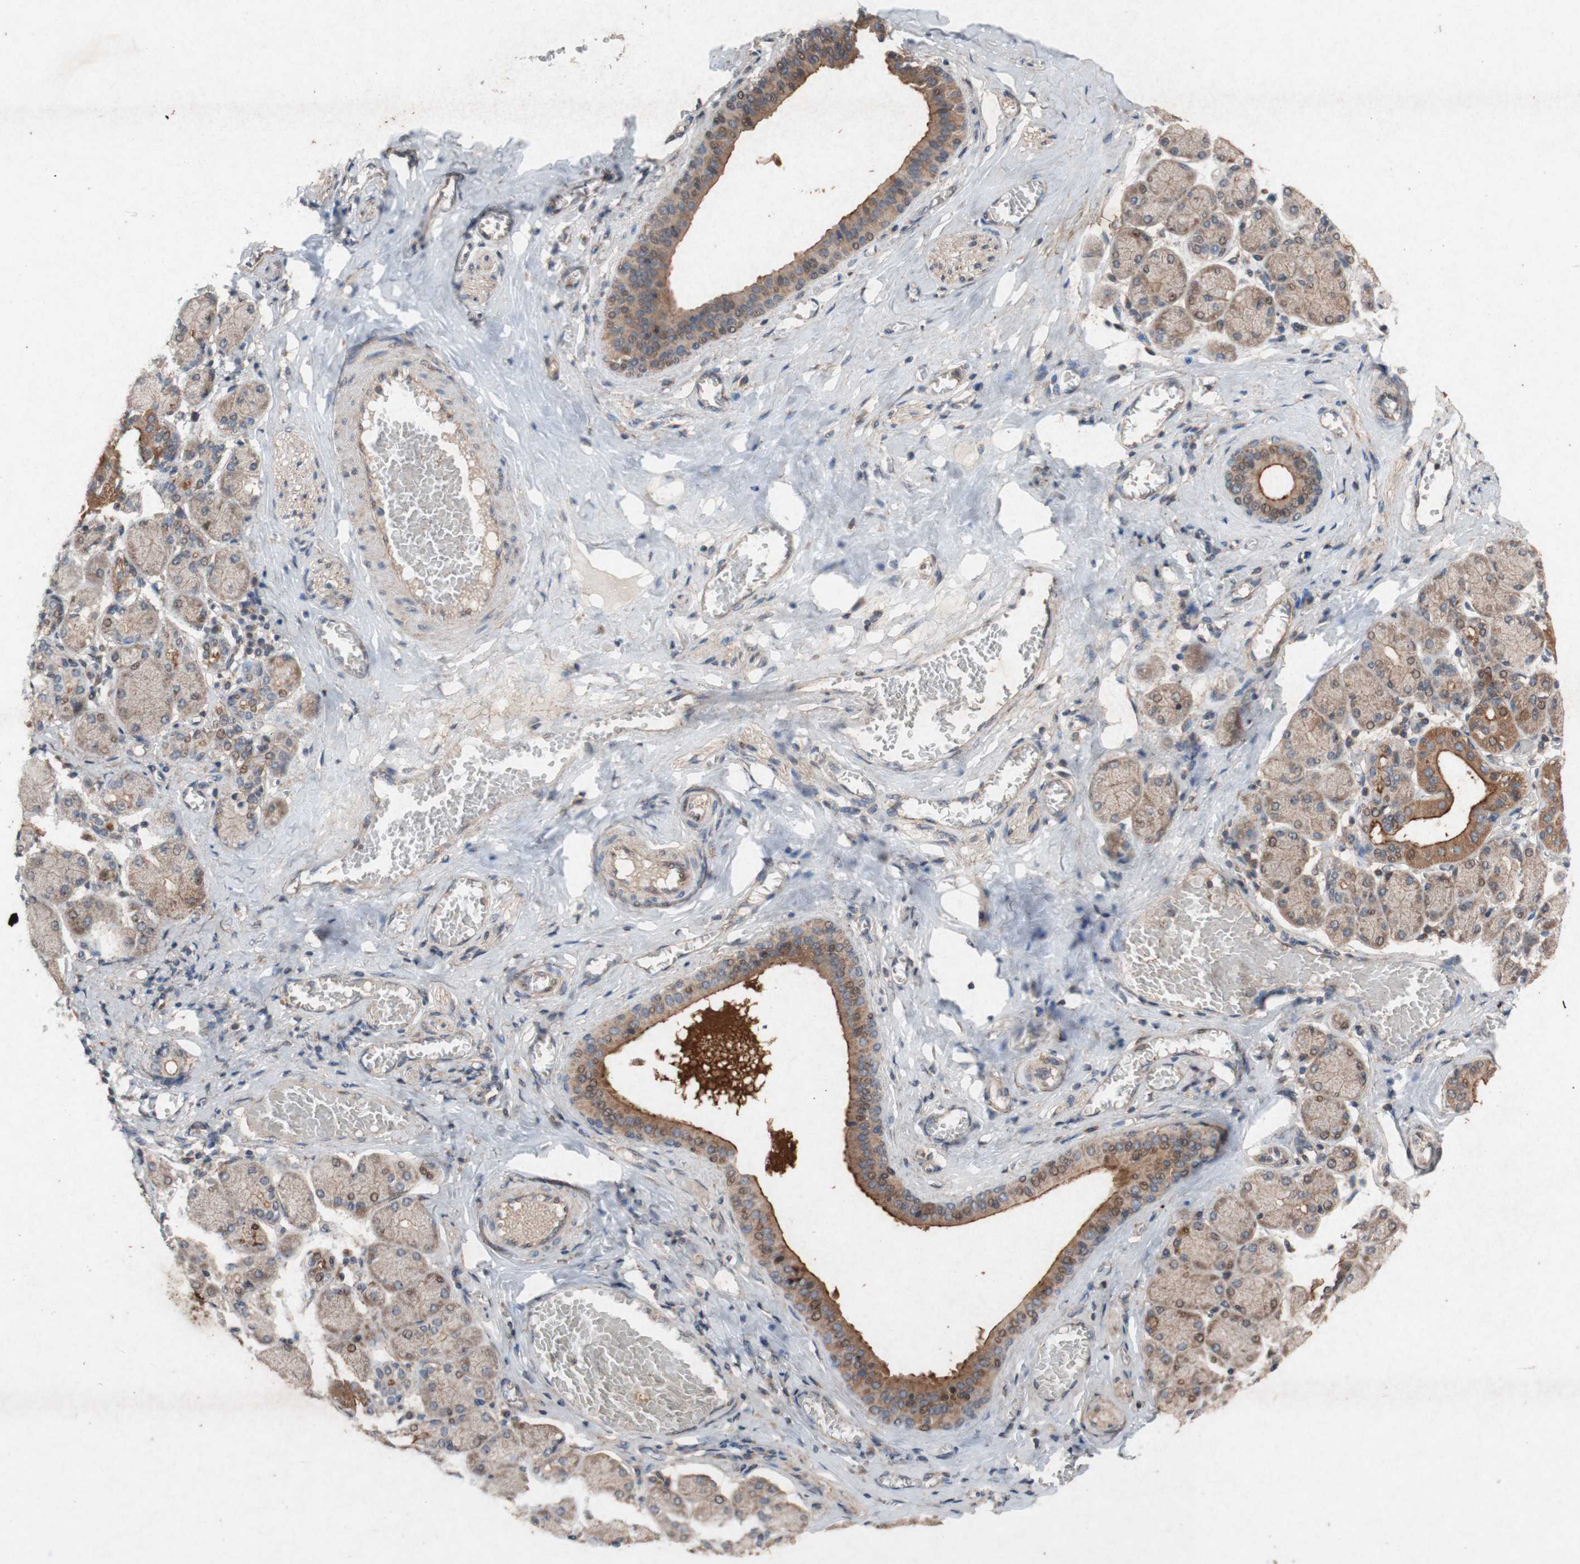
{"staining": {"intensity": "moderate", "quantity": "25%-75%", "location": "cytoplasmic/membranous"}, "tissue": "salivary gland", "cell_type": "Glandular cells", "image_type": "normal", "snomed": [{"axis": "morphology", "description": "Normal tissue, NOS"}, {"axis": "topography", "description": "Salivary gland"}], "caption": "Protein staining of benign salivary gland demonstrates moderate cytoplasmic/membranous expression in about 25%-75% of glandular cells.", "gene": "ATP6V1F", "patient": {"sex": "female", "age": 24}}